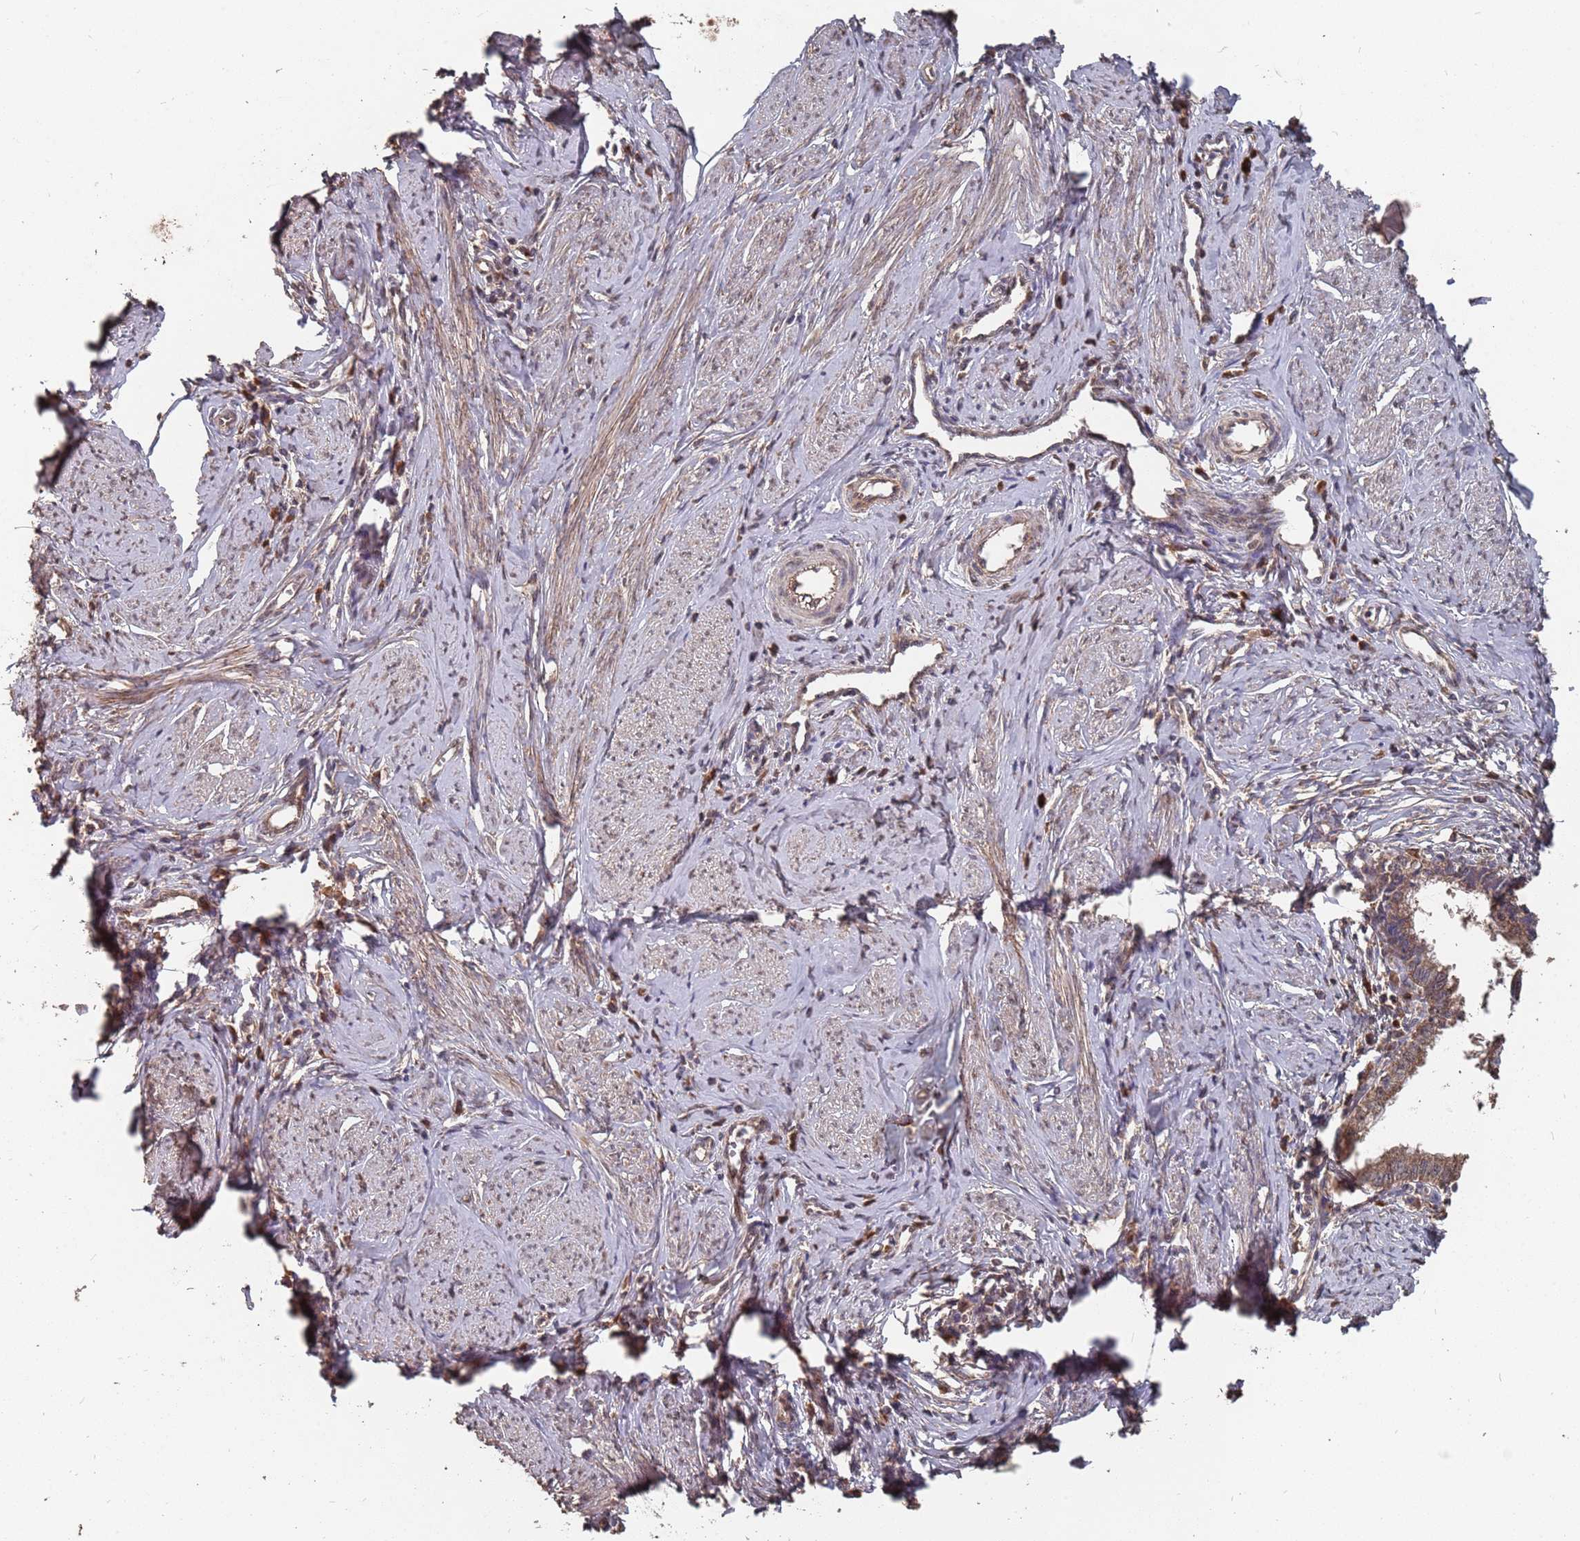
{"staining": {"intensity": "moderate", "quantity": ">75%", "location": "cytoplasmic/membranous"}, "tissue": "cervical cancer", "cell_type": "Tumor cells", "image_type": "cancer", "snomed": [{"axis": "morphology", "description": "Adenocarcinoma, NOS"}, {"axis": "topography", "description": "Cervix"}], "caption": "IHC micrograph of neoplastic tissue: cervical adenocarcinoma stained using IHC shows medium levels of moderate protein expression localized specifically in the cytoplasmic/membranous of tumor cells, appearing as a cytoplasmic/membranous brown color.", "gene": "PRORP", "patient": {"sex": "female", "age": 36}}